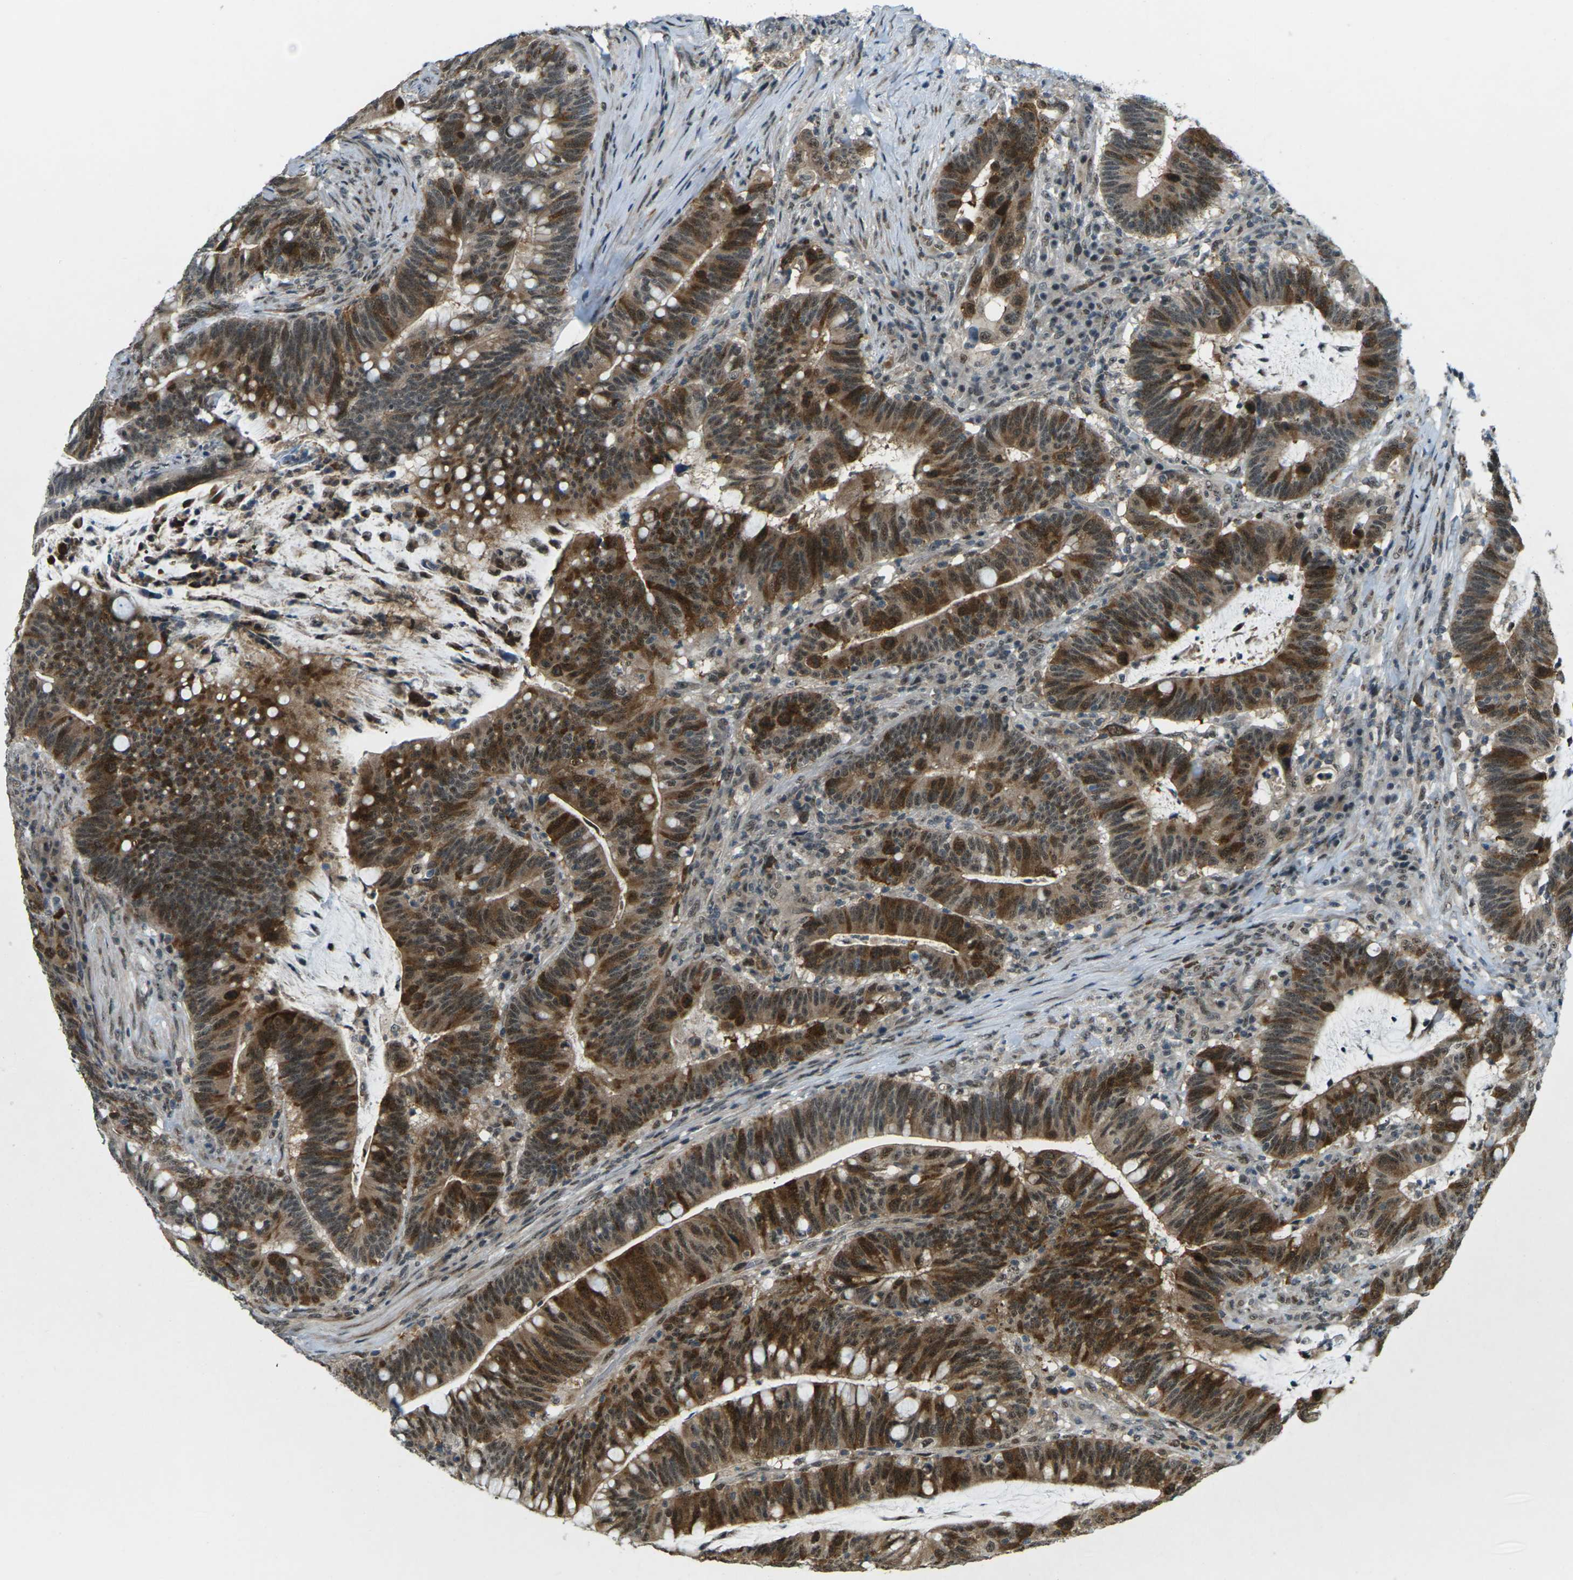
{"staining": {"intensity": "strong", "quantity": ">75%", "location": "cytoplasmic/membranous,nuclear"}, "tissue": "colorectal cancer", "cell_type": "Tumor cells", "image_type": "cancer", "snomed": [{"axis": "morphology", "description": "Normal tissue, NOS"}, {"axis": "morphology", "description": "Adenocarcinoma, NOS"}, {"axis": "topography", "description": "Colon"}], "caption": "IHC image of neoplastic tissue: colorectal adenocarcinoma stained using IHC demonstrates high levels of strong protein expression localized specifically in the cytoplasmic/membranous and nuclear of tumor cells, appearing as a cytoplasmic/membranous and nuclear brown color.", "gene": "UBE2S", "patient": {"sex": "female", "age": 66}}